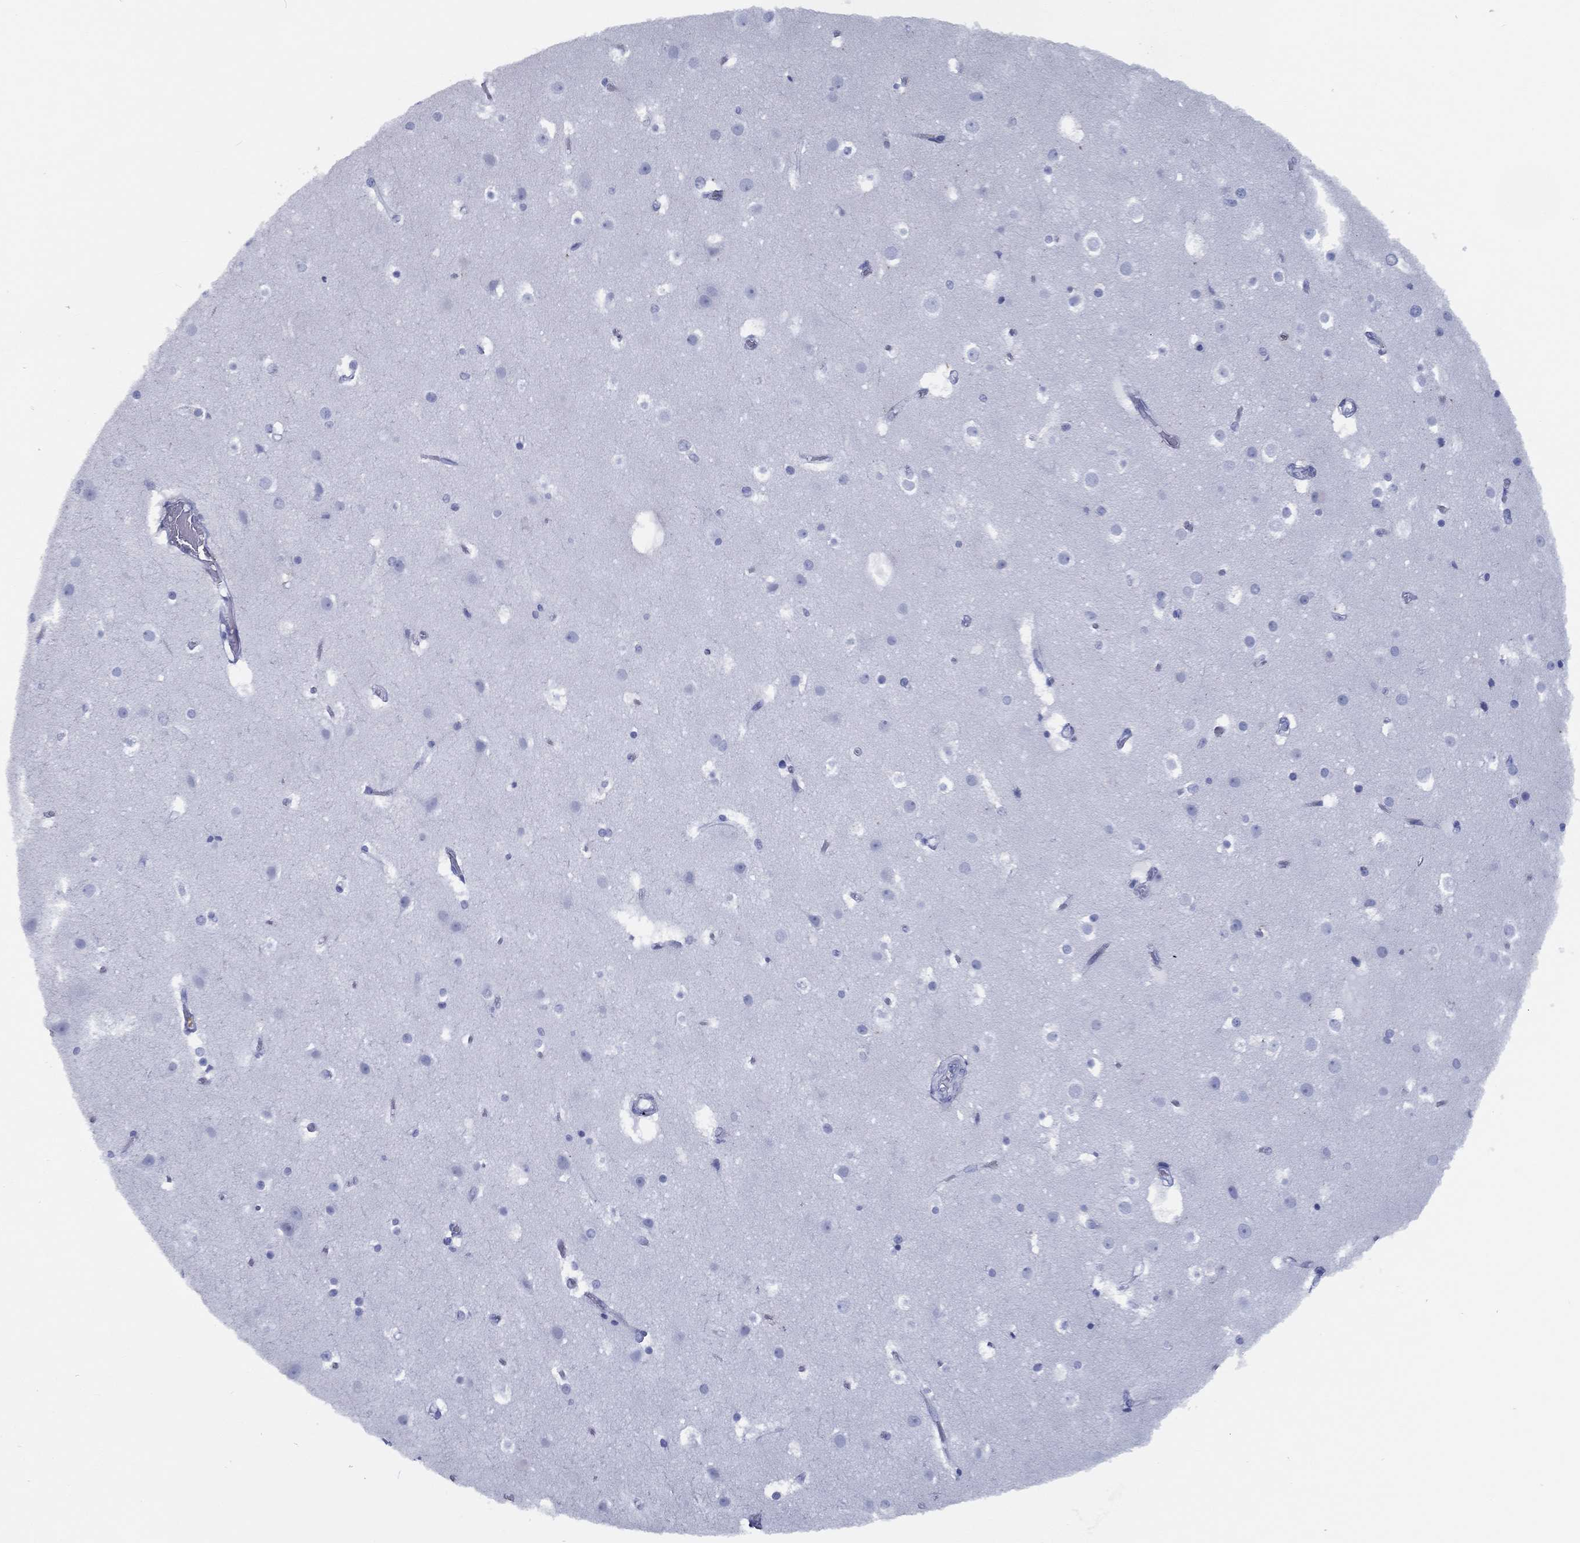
{"staining": {"intensity": "weak", "quantity": "<25%", "location": "cytoplasmic/membranous"}, "tissue": "cerebral cortex", "cell_type": "Endothelial cells", "image_type": "normal", "snomed": [{"axis": "morphology", "description": "Normal tissue, NOS"}, {"axis": "topography", "description": "Cerebral cortex"}], "caption": "A high-resolution micrograph shows immunohistochemistry staining of benign cerebral cortex, which displays no significant expression in endothelial cells.", "gene": "TMEM252", "patient": {"sex": "female", "age": 52}}